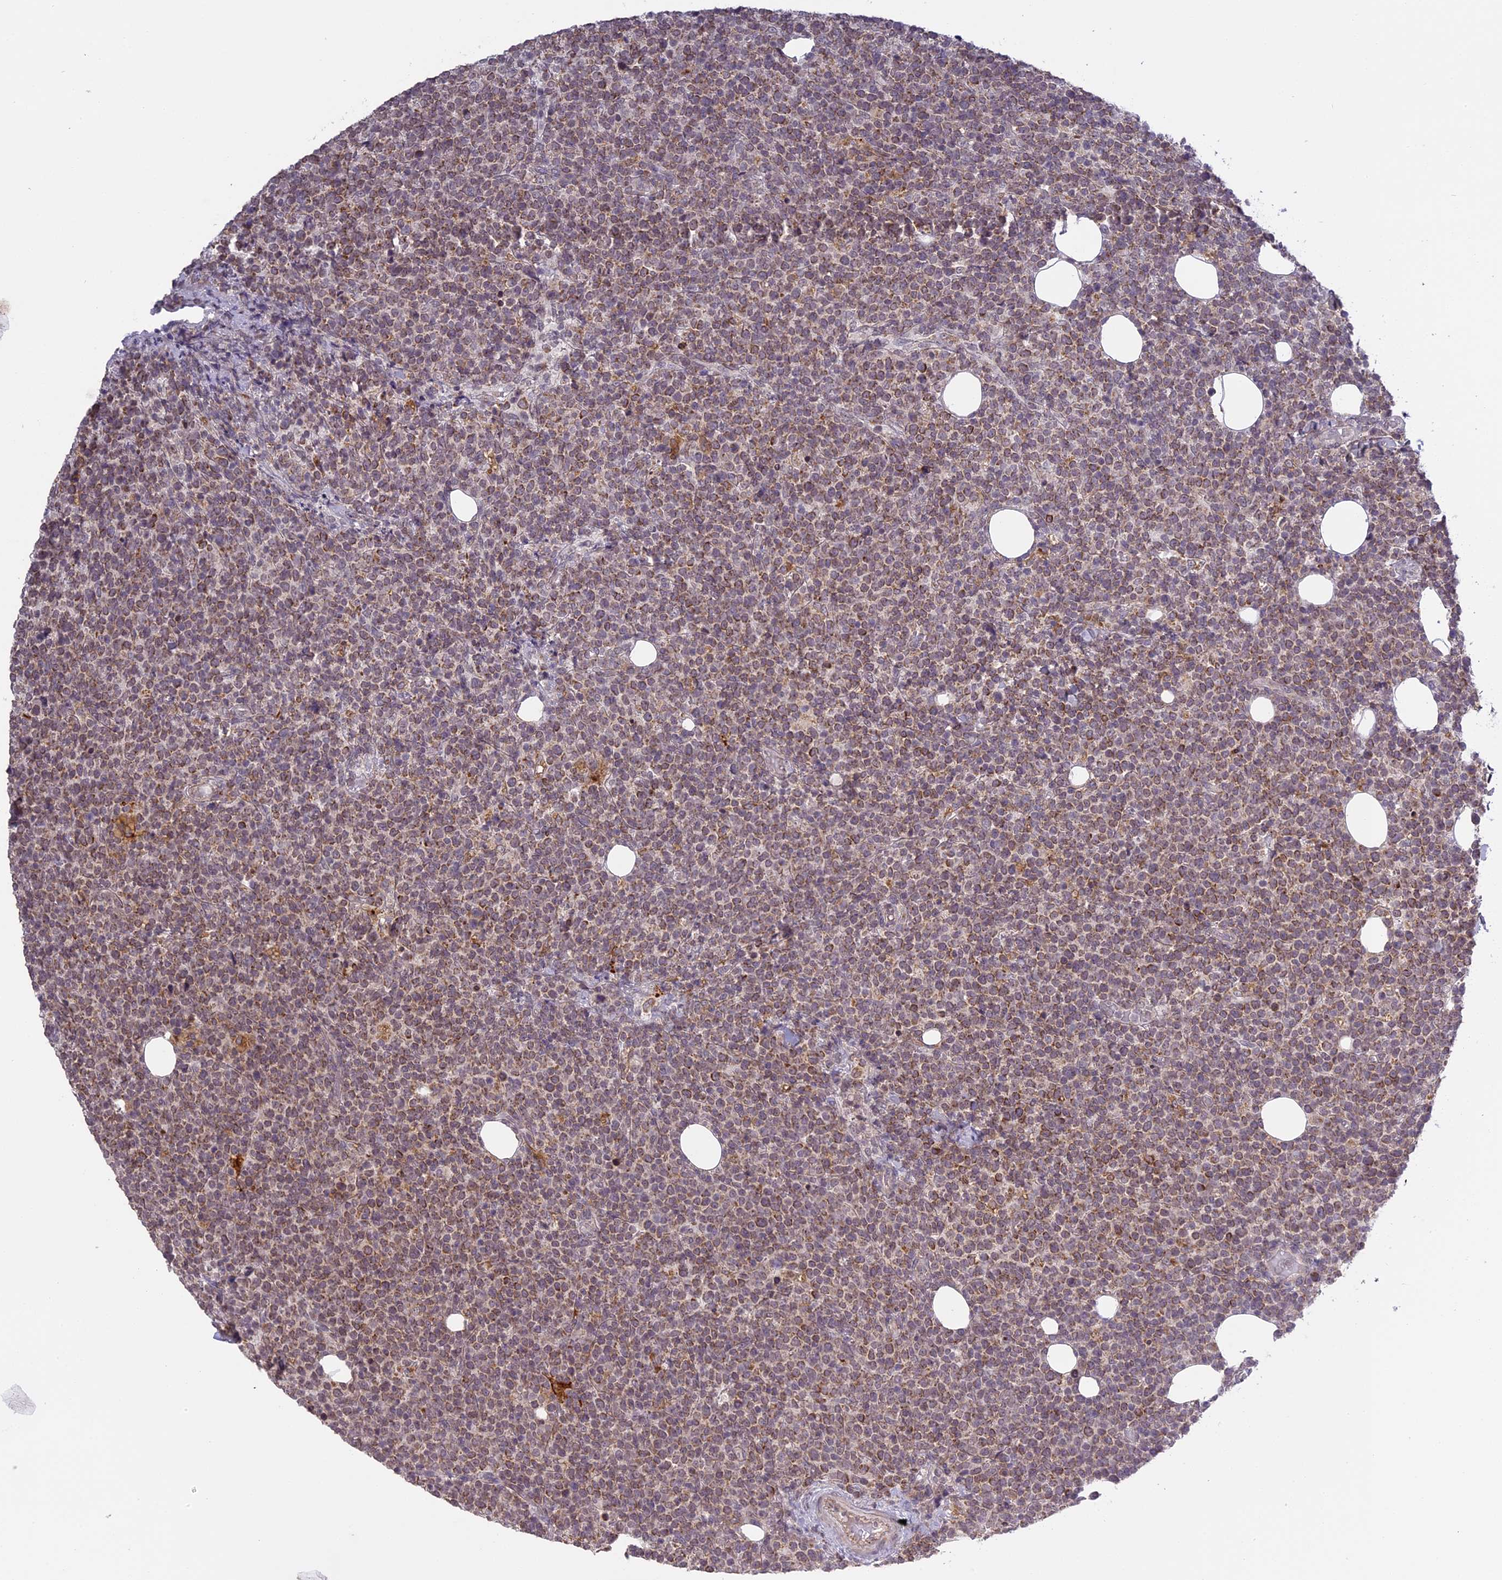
{"staining": {"intensity": "moderate", "quantity": ">75%", "location": "cytoplasmic/membranous"}, "tissue": "lymphoma", "cell_type": "Tumor cells", "image_type": "cancer", "snomed": [{"axis": "morphology", "description": "Malignant lymphoma, non-Hodgkin's type, High grade"}, {"axis": "topography", "description": "Lymph node"}], "caption": "Immunohistochemical staining of human high-grade malignant lymphoma, non-Hodgkin's type displays medium levels of moderate cytoplasmic/membranous staining in approximately >75% of tumor cells.", "gene": "ERG28", "patient": {"sex": "male", "age": 61}}